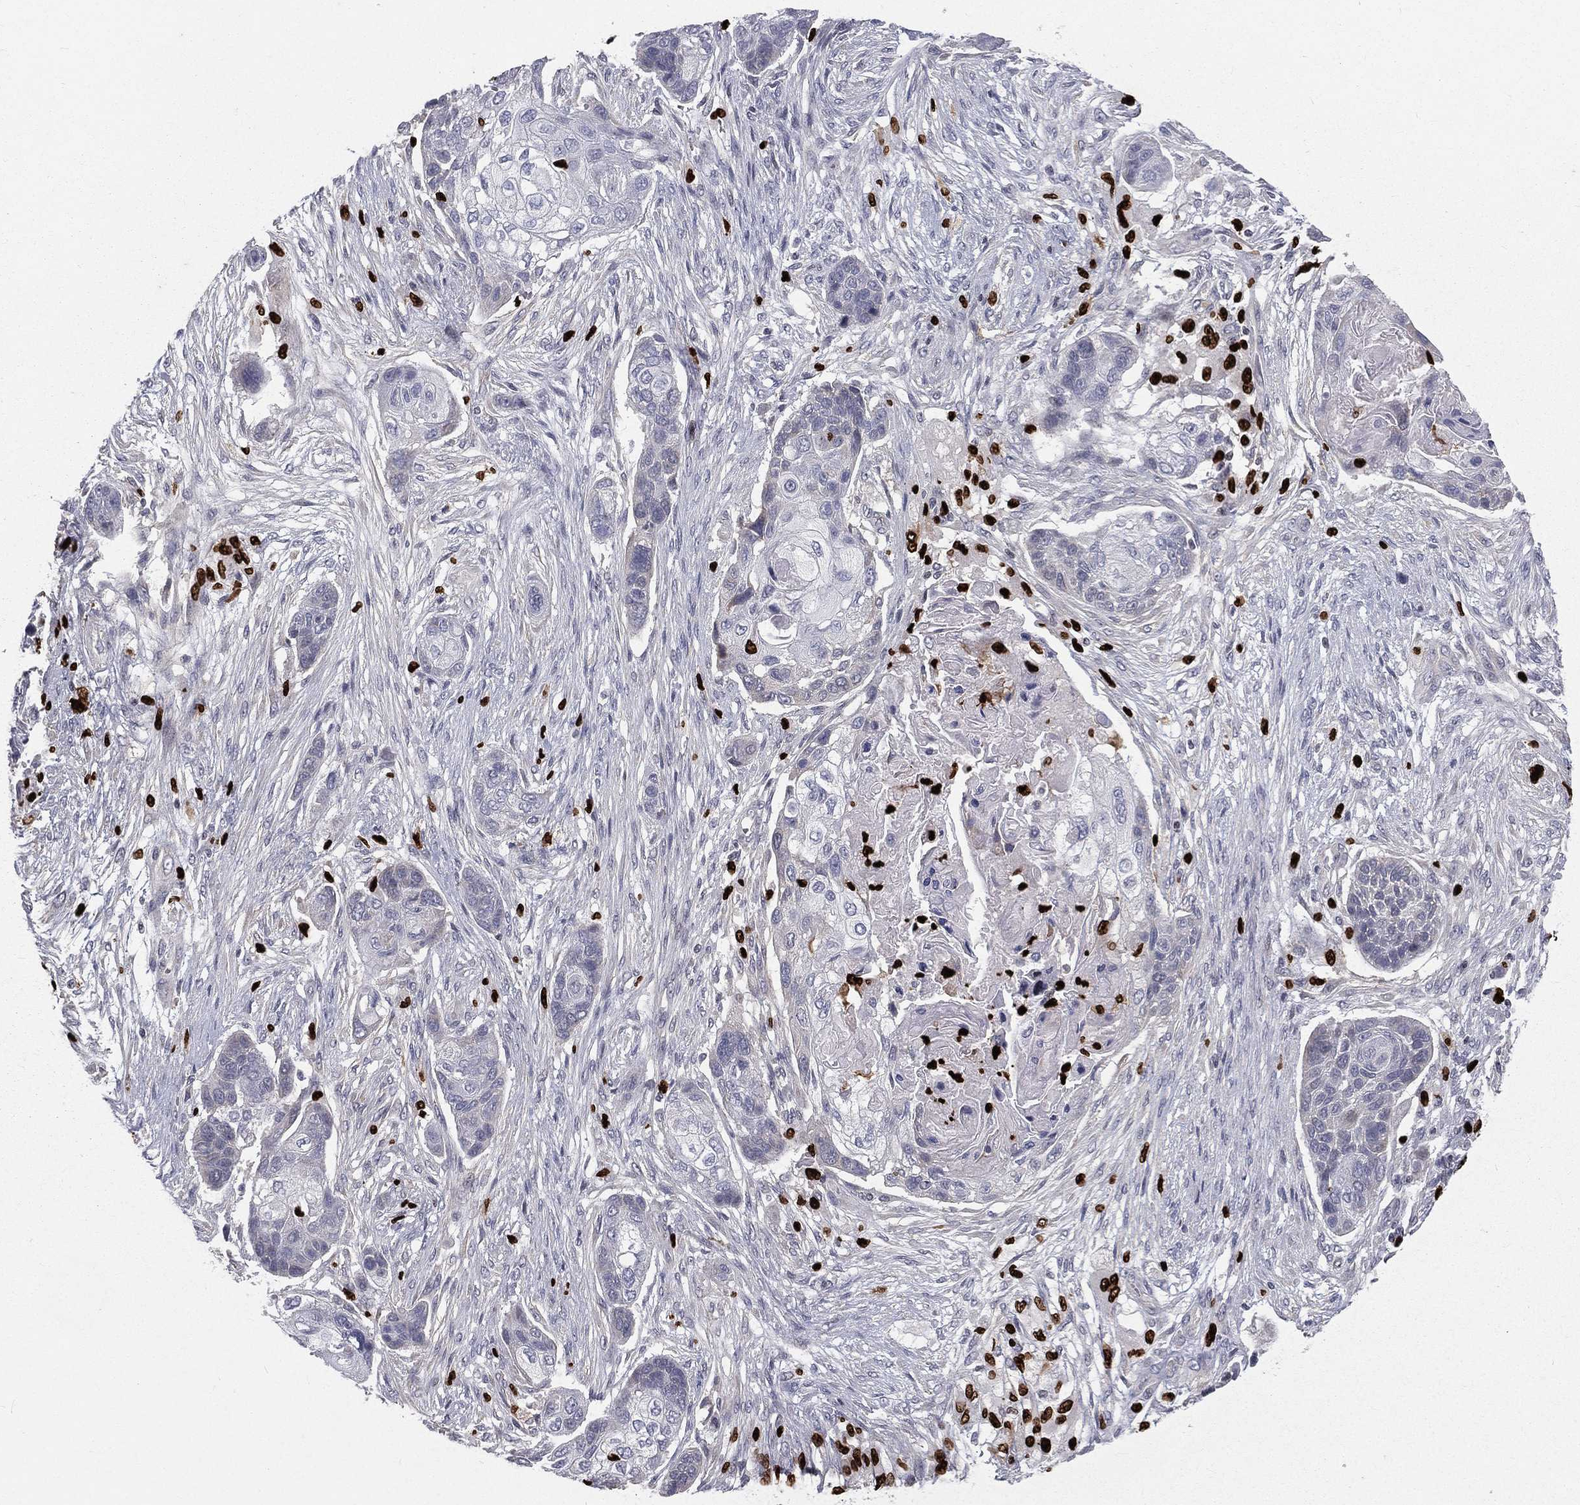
{"staining": {"intensity": "negative", "quantity": "none", "location": "none"}, "tissue": "lung cancer", "cell_type": "Tumor cells", "image_type": "cancer", "snomed": [{"axis": "morphology", "description": "Squamous cell carcinoma, NOS"}, {"axis": "topography", "description": "Lung"}], "caption": "IHC histopathology image of squamous cell carcinoma (lung) stained for a protein (brown), which shows no expression in tumor cells. (DAB (3,3'-diaminobenzidine) immunohistochemistry, high magnification).", "gene": "MNDA", "patient": {"sex": "male", "age": 69}}